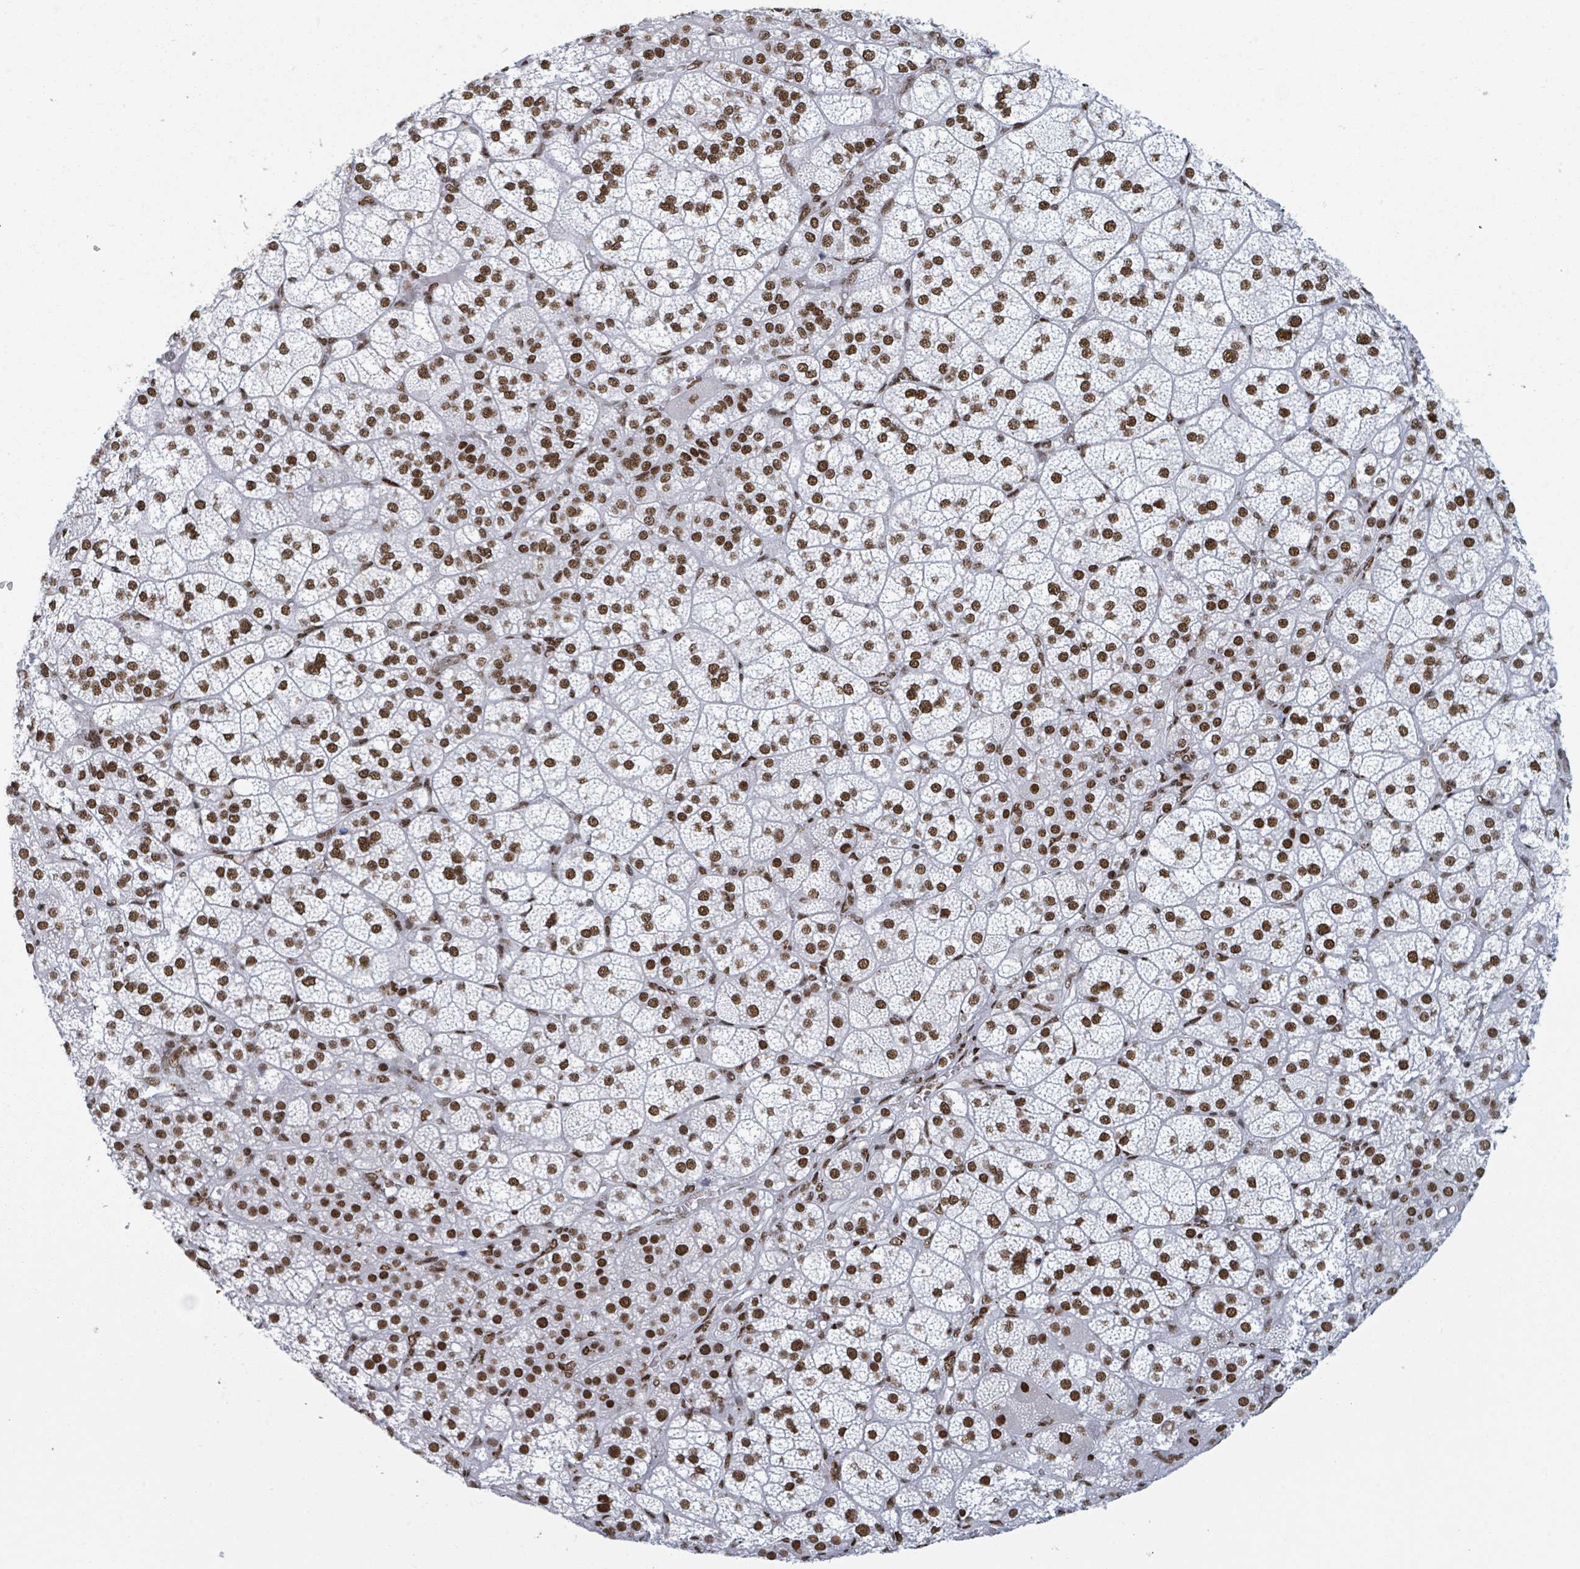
{"staining": {"intensity": "strong", "quantity": ">75%", "location": "nuclear"}, "tissue": "adrenal gland", "cell_type": "Glandular cells", "image_type": "normal", "snomed": [{"axis": "morphology", "description": "Normal tissue, NOS"}, {"axis": "topography", "description": "Adrenal gland"}], "caption": "The immunohistochemical stain labels strong nuclear expression in glandular cells of normal adrenal gland.", "gene": "DHX16", "patient": {"sex": "female", "age": 60}}